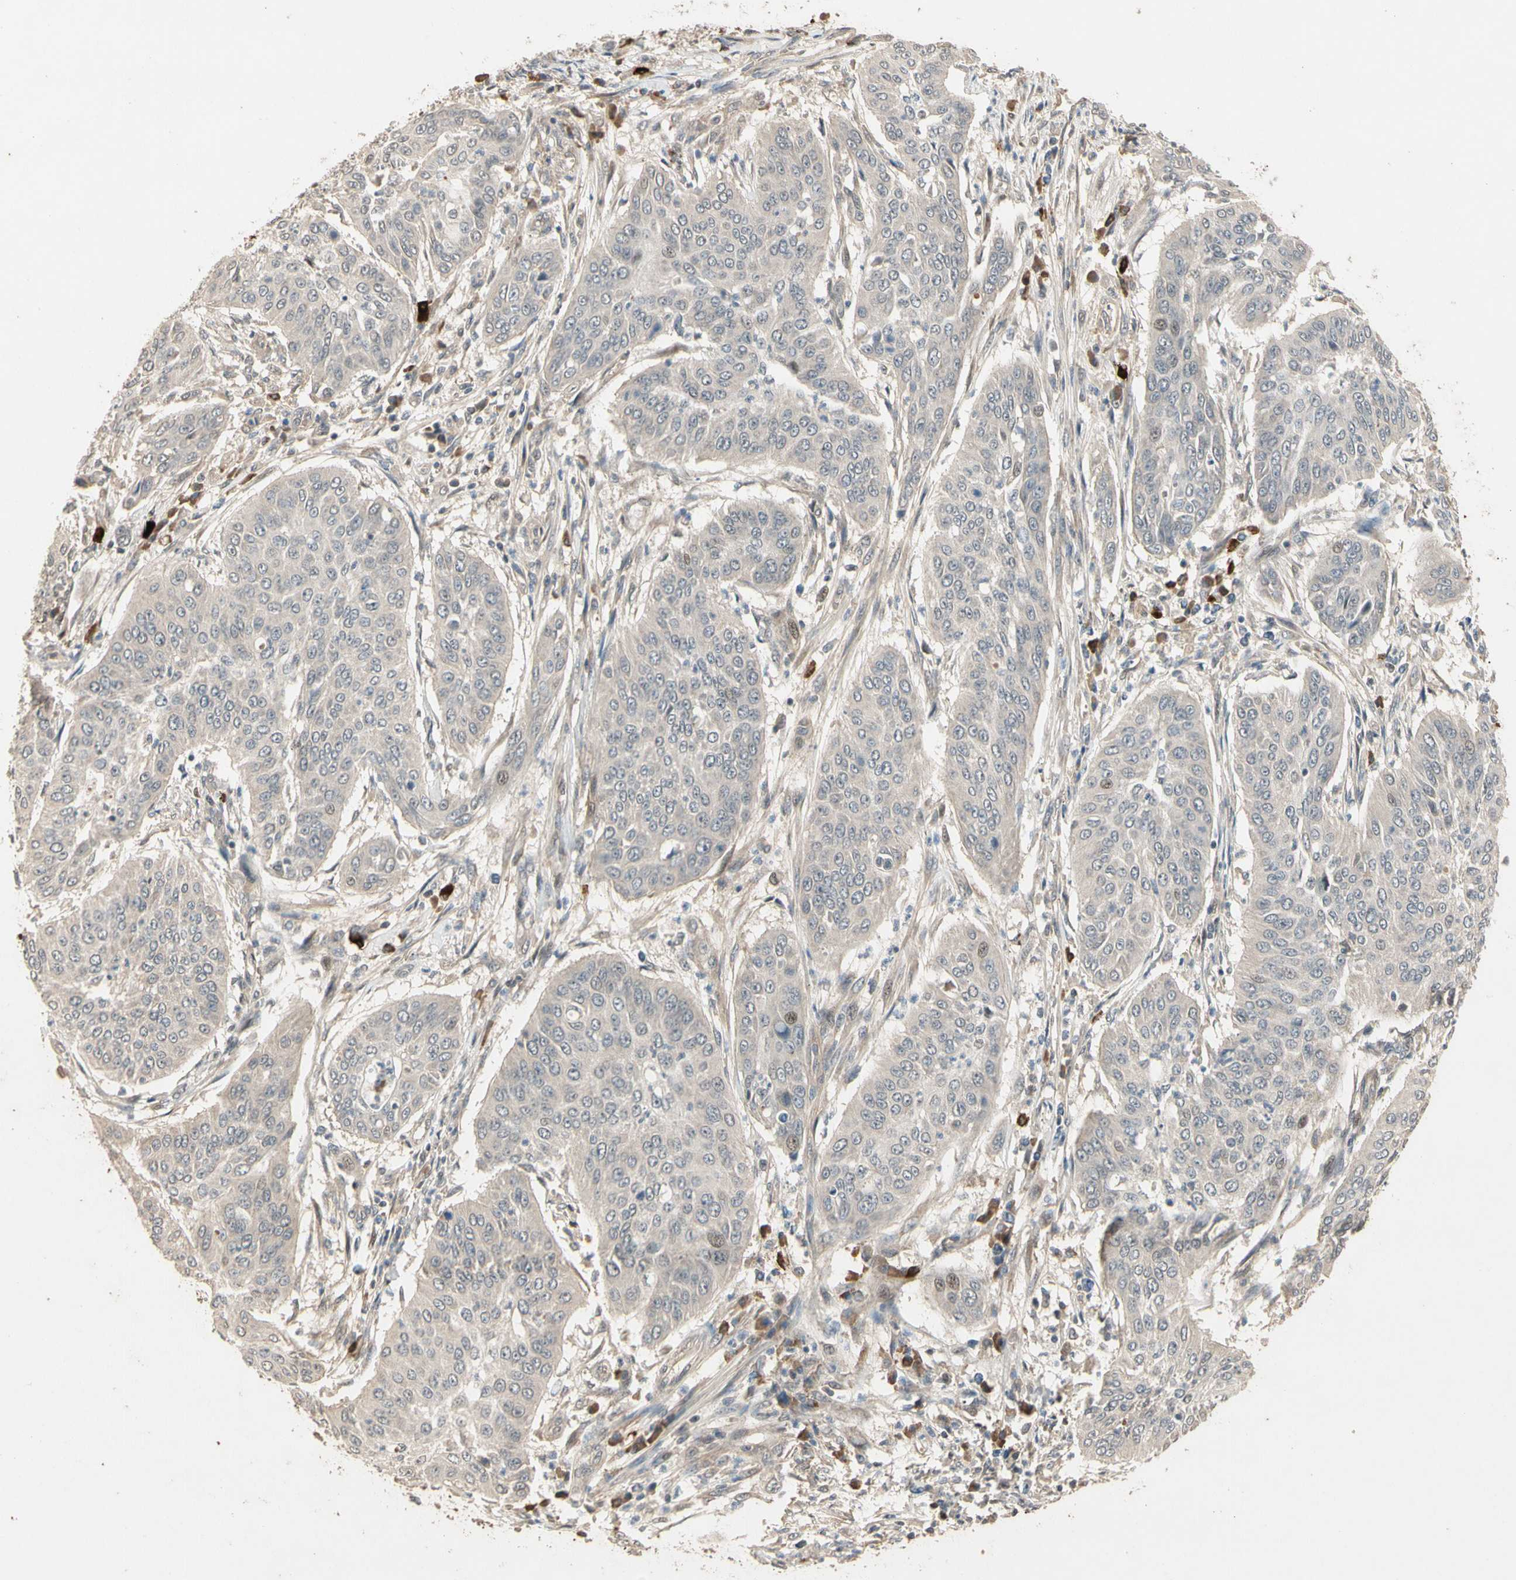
{"staining": {"intensity": "weak", "quantity": "<25%", "location": "cytoplasmic/membranous"}, "tissue": "cervical cancer", "cell_type": "Tumor cells", "image_type": "cancer", "snomed": [{"axis": "morphology", "description": "Normal tissue, NOS"}, {"axis": "morphology", "description": "Squamous cell carcinoma, NOS"}, {"axis": "topography", "description": "Cervix"}], "caption": "Cervical squamous cell carcinoma was stained to show a protein in brown. There is no significant positivity in tumor cells. (Stains: DAB immunohistochemistry with hematoxylin counter stain, Microscopy: brightfield microscopy at high magnification).", "gene": "ATG4C", "patient": {"sex": "female", "age": 39}}